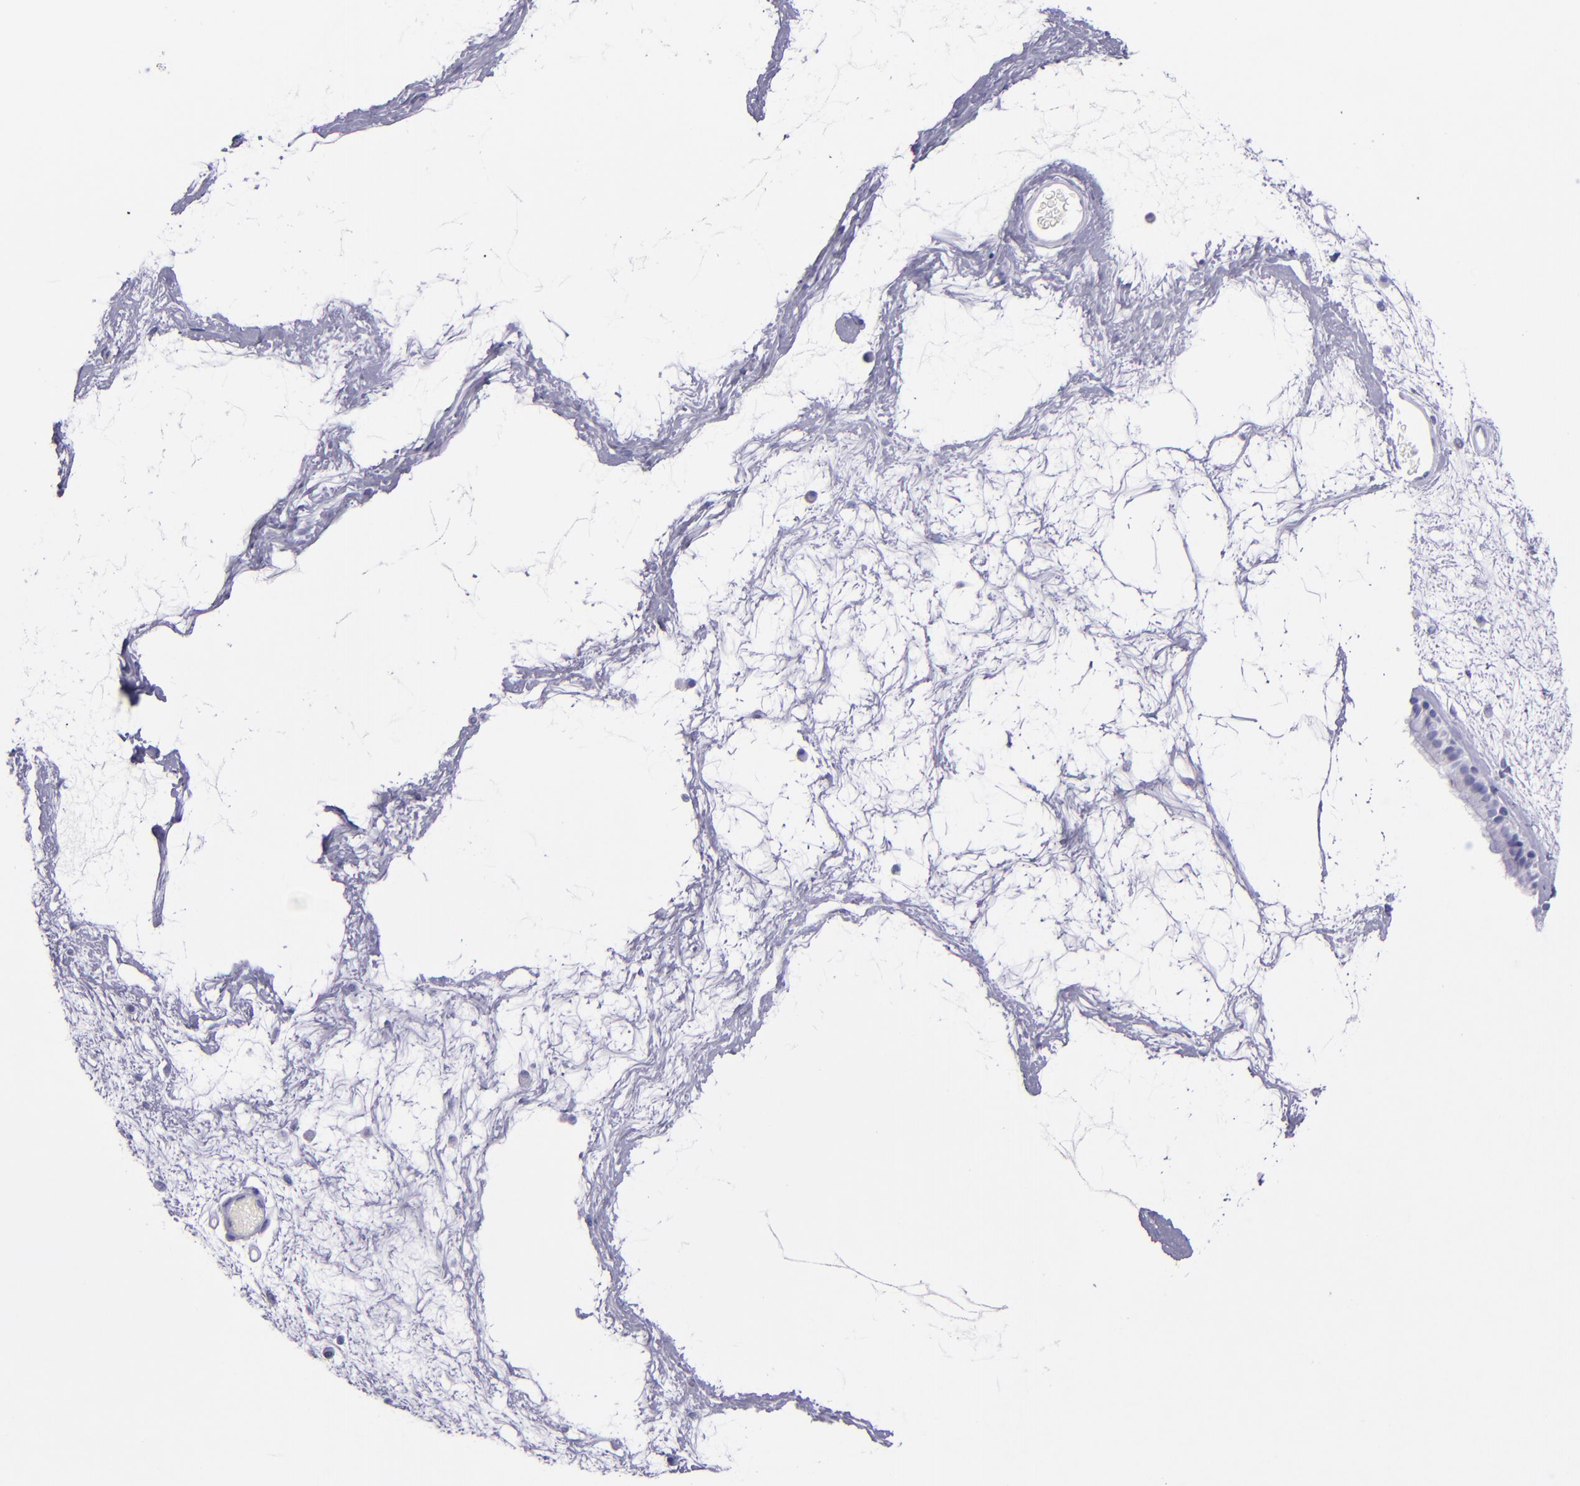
{"staining": {"intensity": "negative", "quantity": "none", "location": "none"}, "tissue": "nasopharynx", "cell_type": "Respiratory epithelial cells", "image_type": "normal", "snomed": [{"axis": "morphology", "description": "Normal tissue, NOS"}, {"axis": "morphology", "description": "Inflammation, NOS"}, {"axis": "topography", "description": "Nasopharynx"}], "caption": "DAB immunohistochemical staining of benign nasopharynx shows no significant staining in respiratory epithelial cells. (Stains: DAB IHC with hematoxylin counter stain, Microscopy: brightfield microscopy at high magnification).", "gene": "TNNT3", "patient": {"sex": "male", "age": 48}}